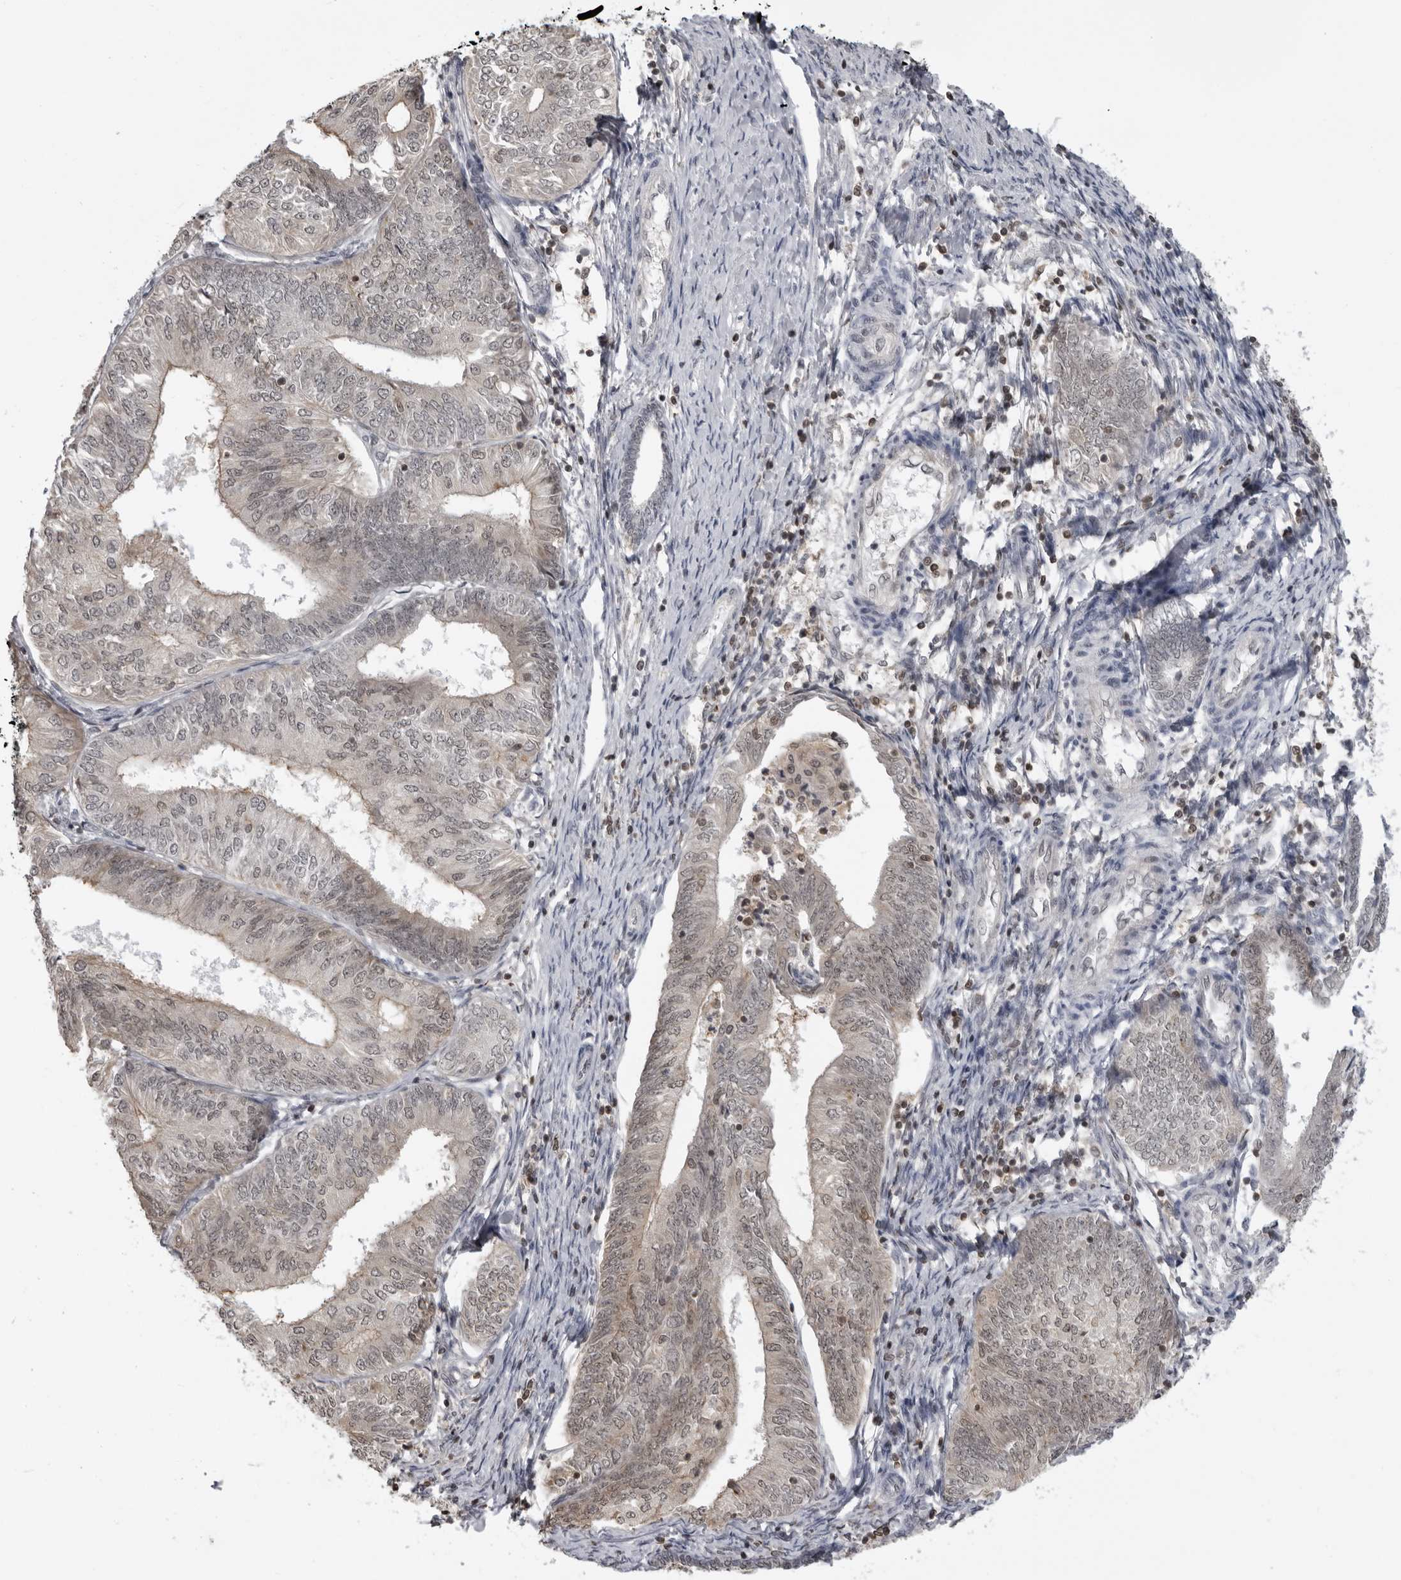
{"staining": {"intensity": "weak", "quantity": "25%-75%", "location": "nuclear"}, "tissue": "endometrial cancer", "cell_type": "Tumor cells", "image_type": "cancer", "snomed": [{"axis": "morphology", "description": "Adenocarcinoma, NOS"}, {"axis": "topography", "description": "Endometrium"}], "caption": "A brown stain highlights weak nuclear staining of a protein in human endometrial cancer (adenocarcinoma) tumor cells. (brown staining indicates protein expression, while blue staining denotes nuclei).", "gene": "PDCL3", "patient": {"sex": "female", "age": 58}}